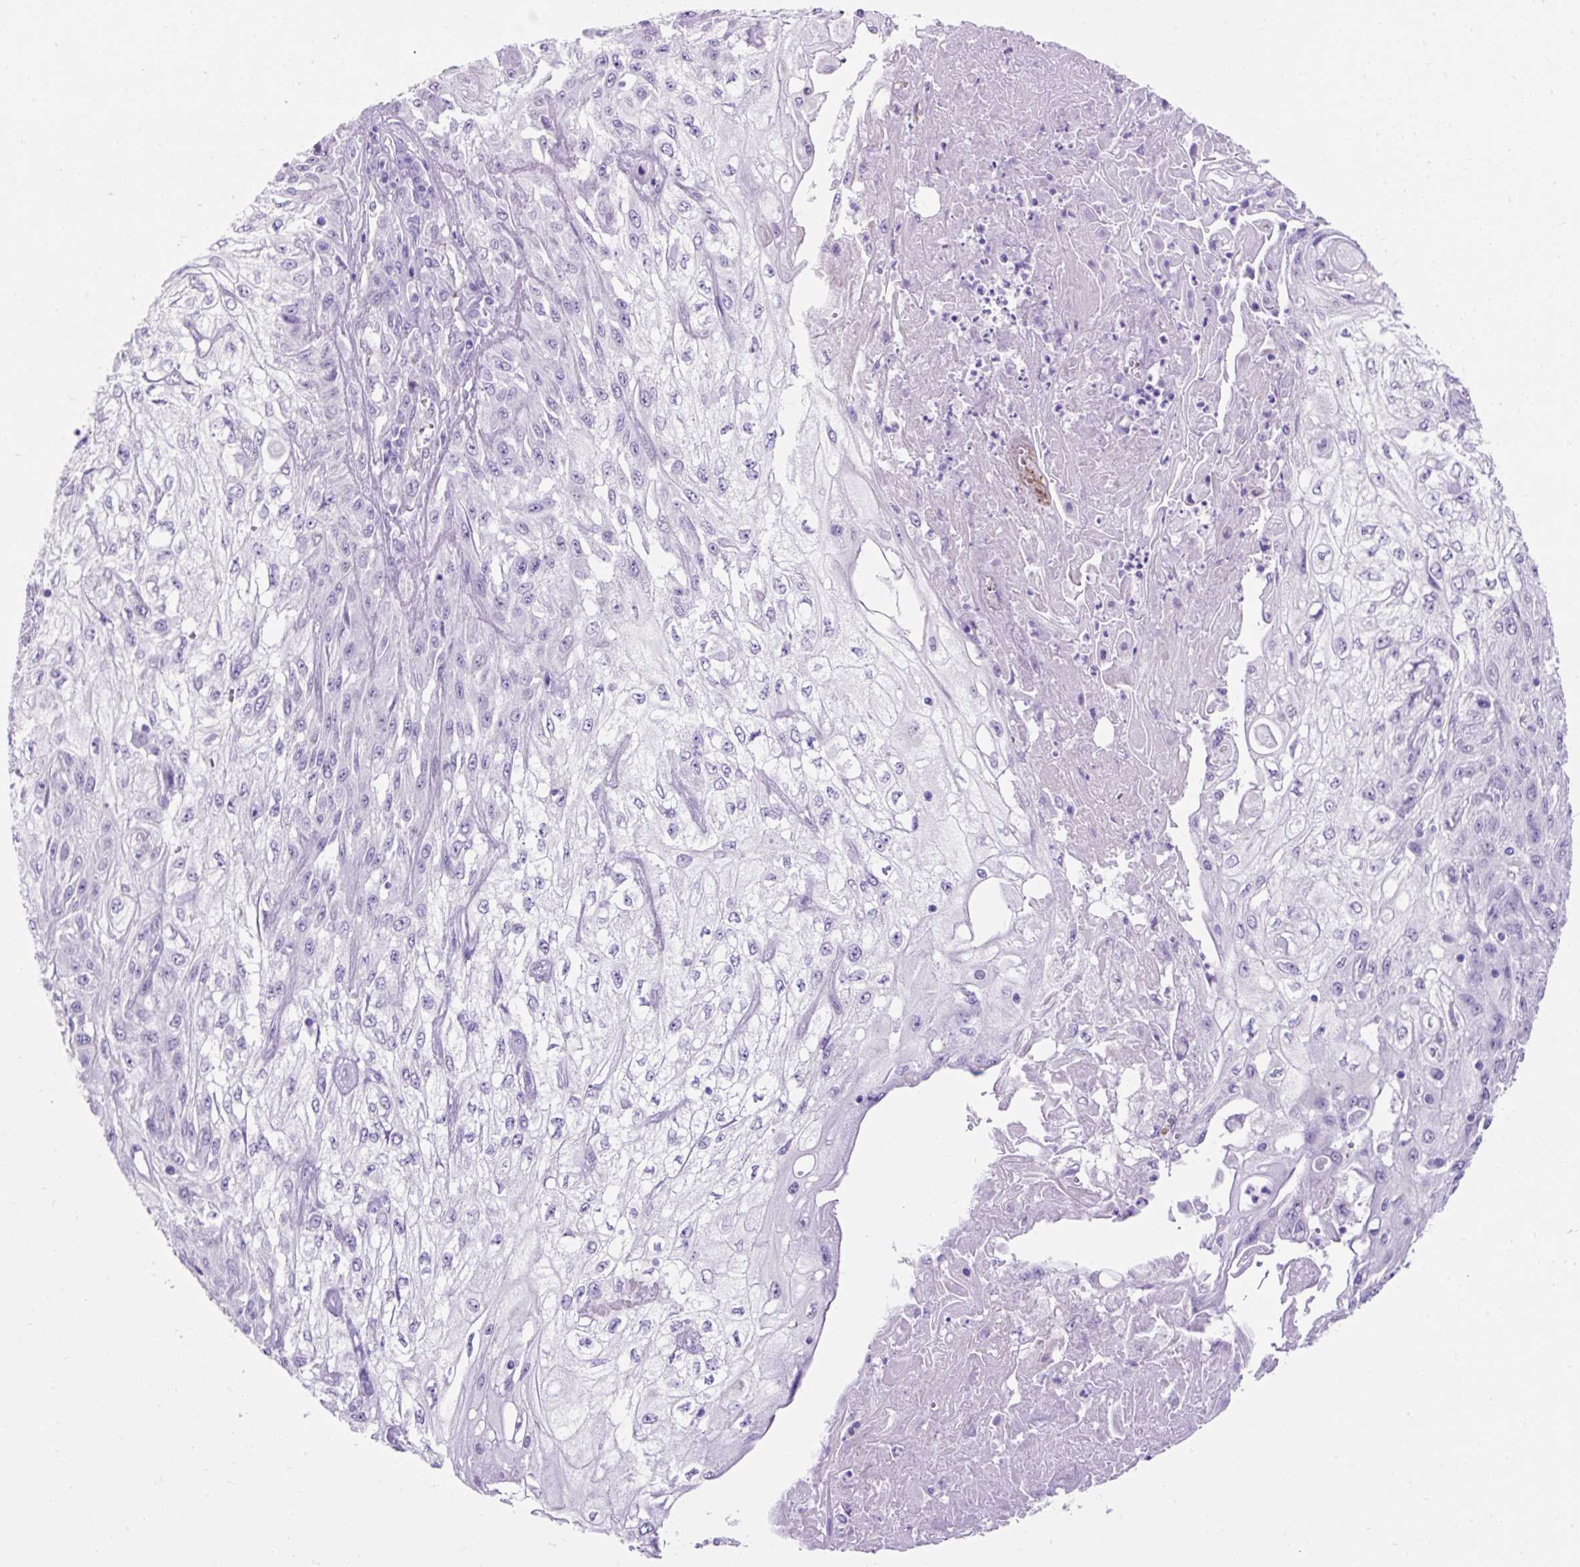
{"staining": {"intensity": "negative", "quantity": "none", "location": "none"}, "tissue": "skin cancer", "cell_type": "Tumor cells", "image_type": "cancer", "snomed": [{"axis": "morphology", "description": "Squamous cell carcinoma, NOS"}, {"axis": "morphology", "description": "Squamous cell carcinoma, metastatic, NOS"}, {"axis": "topography", "description": "Skin"}, {"axis": "topography", "description": "Lymph node"}], "caption": "This is an immunohistochemistry micrograph of human skin cancer. There is no staining in tumor cells.", "gene": "KRT12", "patient": {"sex": "male", "age": 75}}